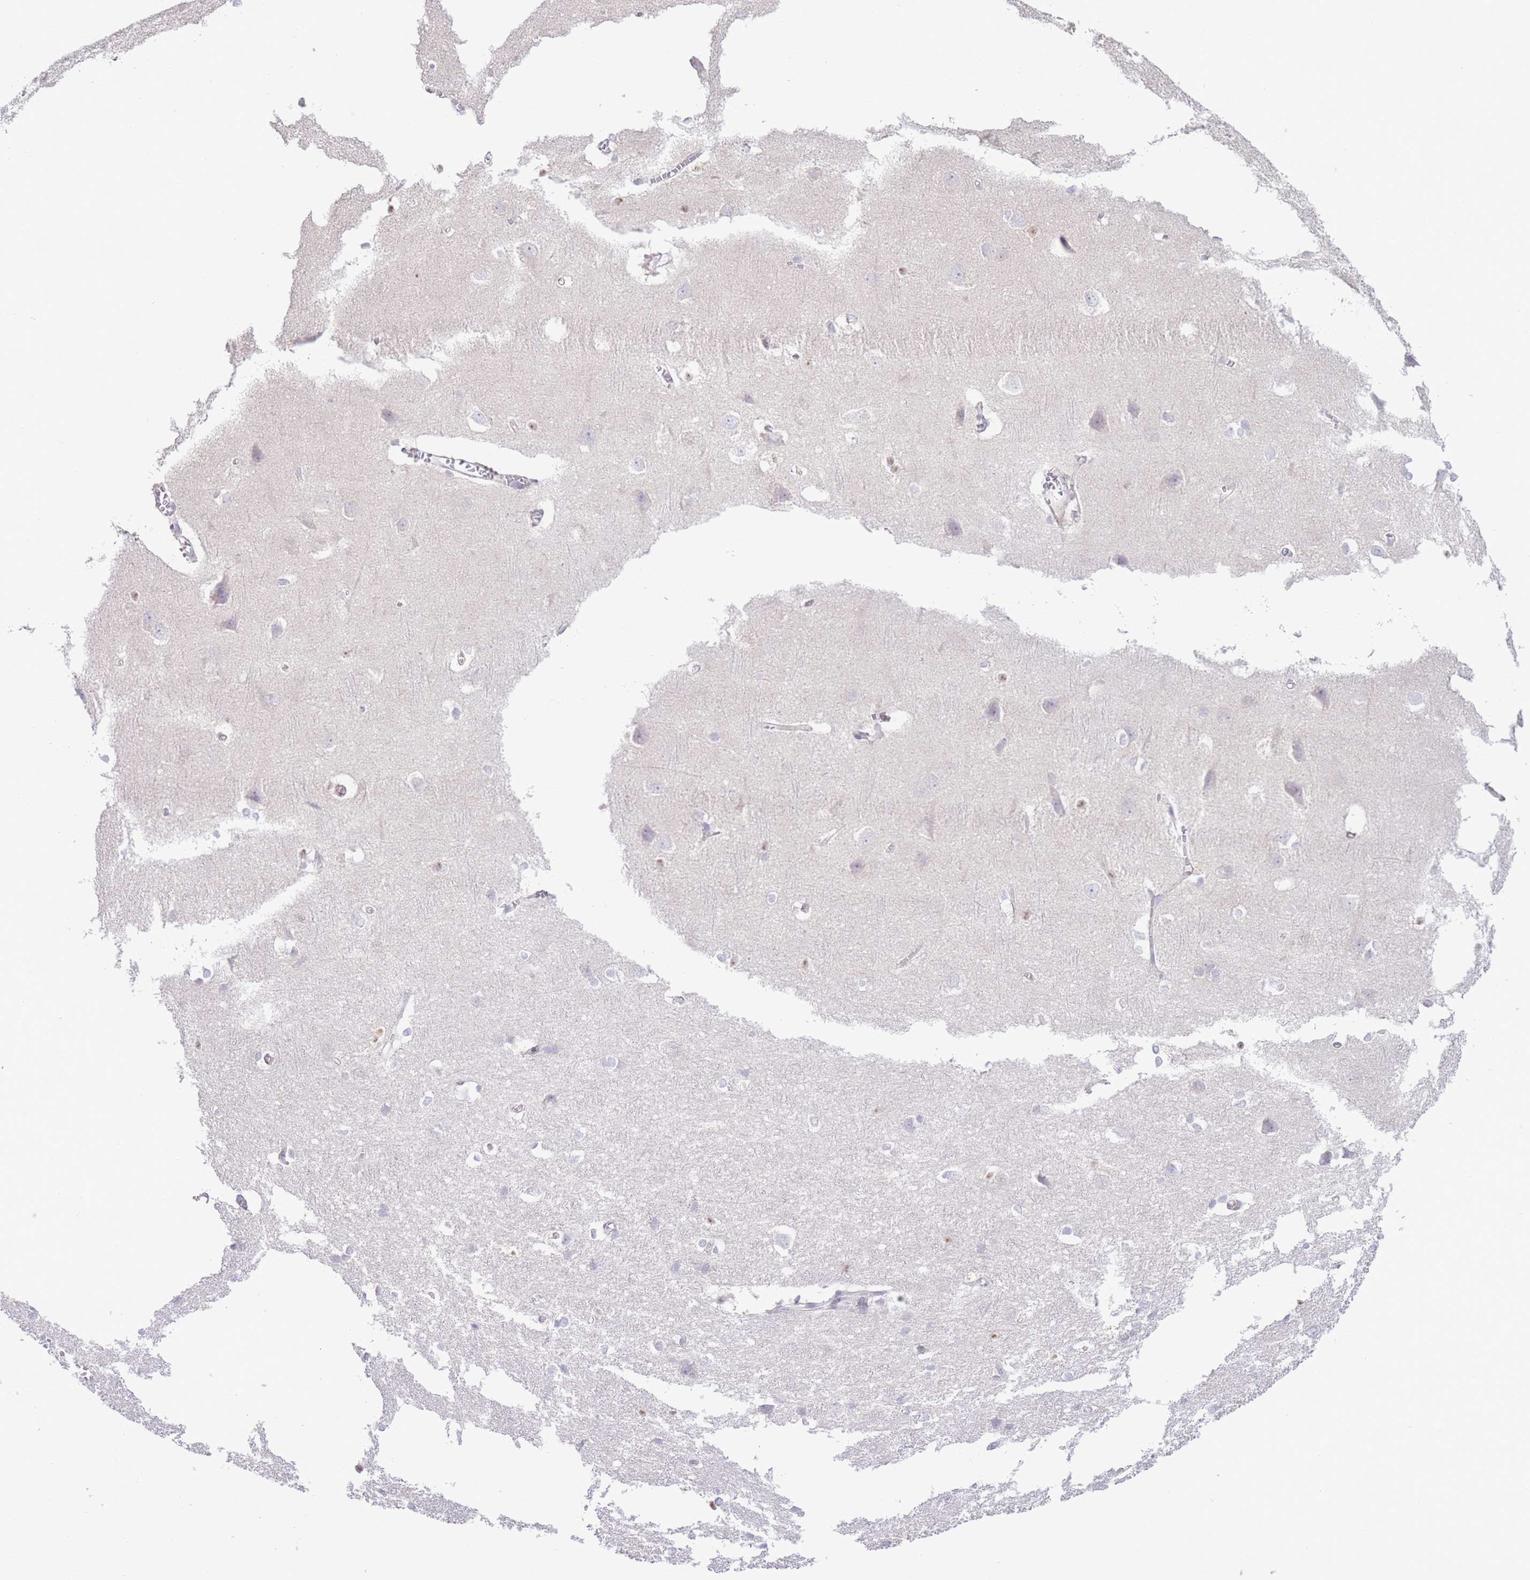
{"staining": {"intensity": "negative", "quantity": "none", "location": "none"}, "tissue": "cerebral cortex", "cell_type": "Endothelial cells", "image_type": "normal", "snomed": [{"axis": "morphology", "description": "Normal tissue, NOS"}, {"axis": "topography", "description": "Cerebral cortex"}], "caption": "High magnification brightfield microscopy of unremarkable cerebral cortex stained with DAB (brown) and counterstained with hematoxylin (blue): endothelial cells show no significant positivity.", "gene": "FAH", "patient": {"sex": "male", "age": 37}}